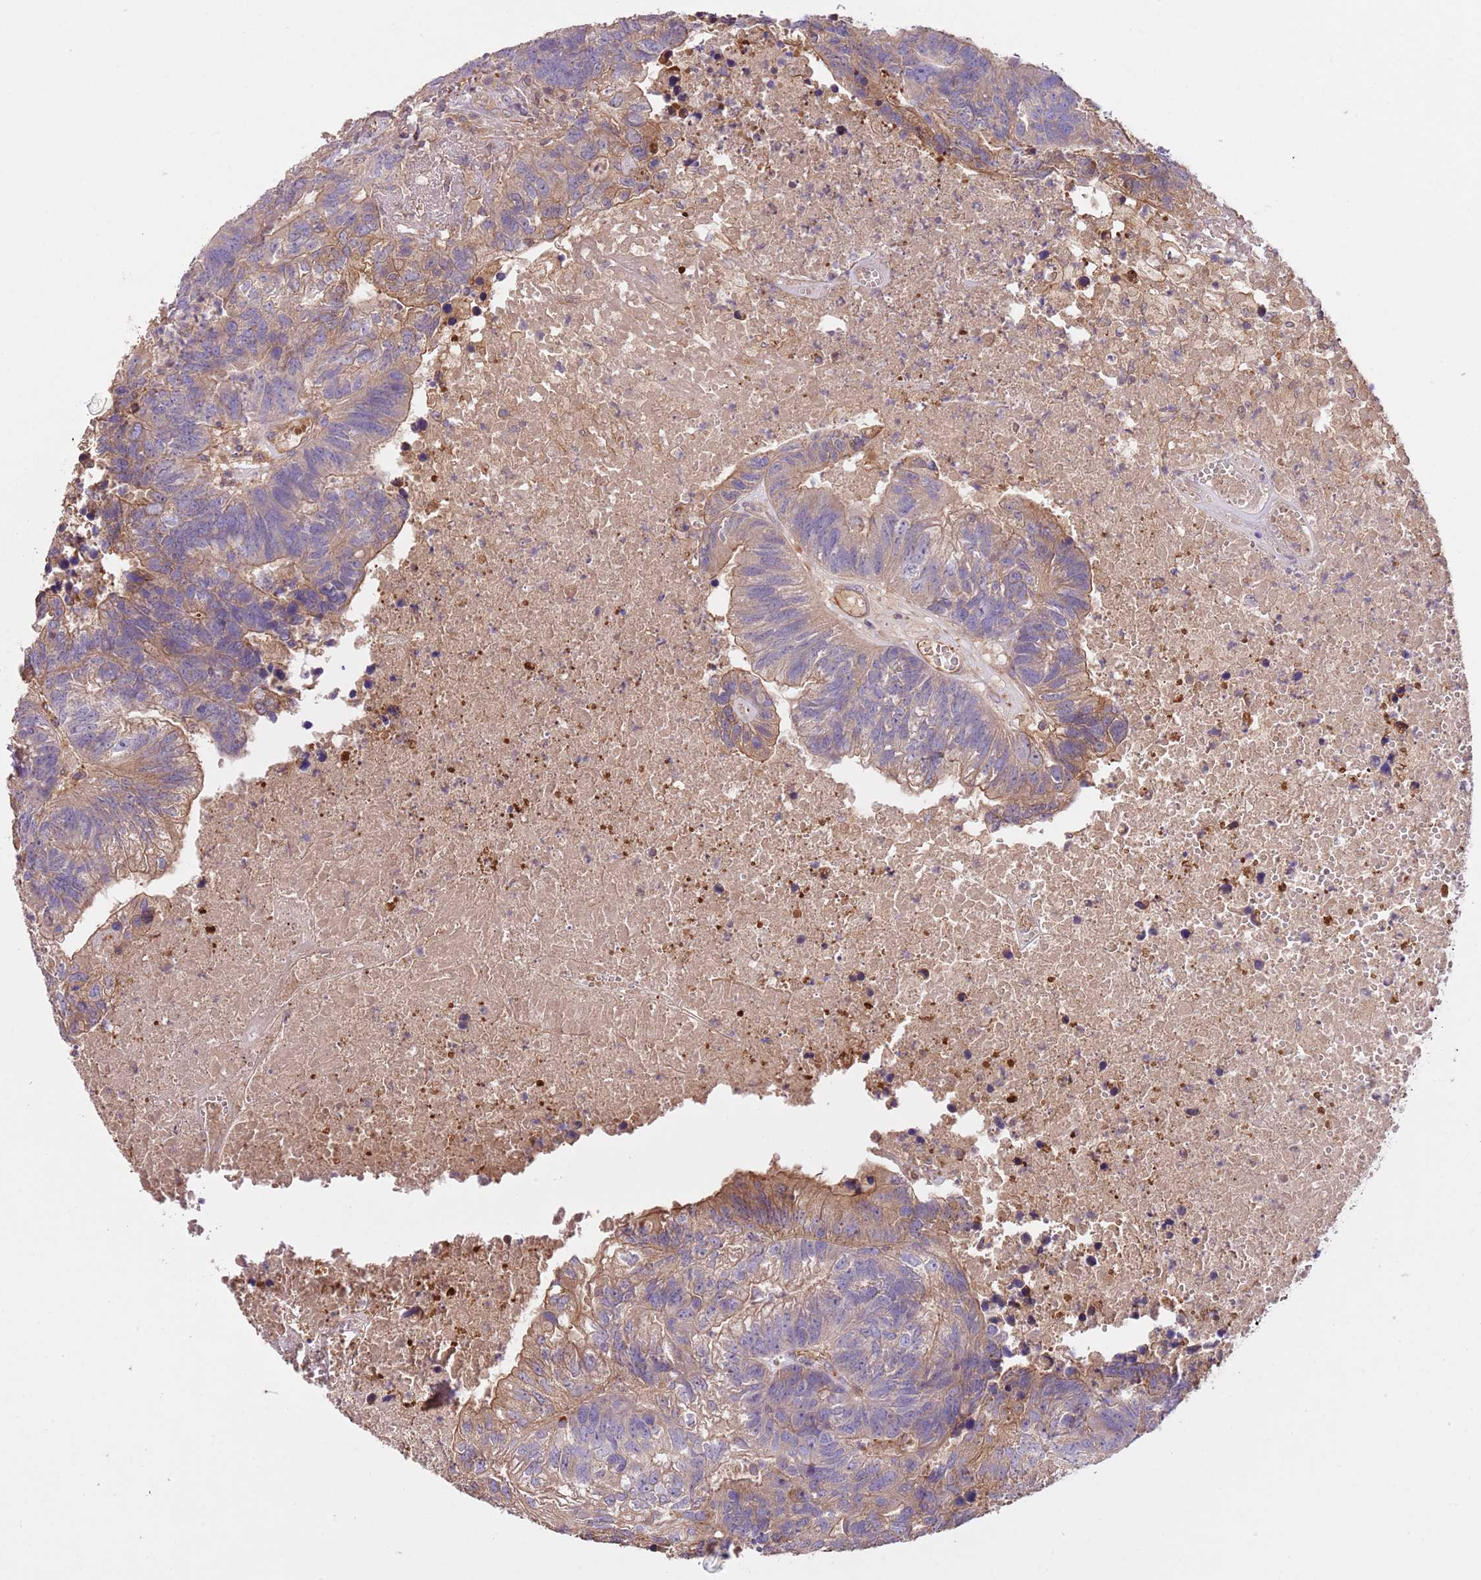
{"staining": {"intensity": "moderate", "quantity": ">75%", "location": "cytoplasmic/membranous"}, "tissue": "colorectal cancer", "cell_type": "Tumor cells", "image_type": "cancer", "snomed": [{"axis": "morphology", "description": "Adenocarcinoma, NOS"}, {"axis": "topography", "description": "Colon"}], "caption": "Protein staining by immunohistochemistry shows moderate cytoplasmic/membranous expression in approximately >75% of tumor cells in colorectal adenocarcinoma. Using DAB (3,3'-diaminobenzidine) (brown) and hematoxylin (blue) stains, captured at high magnification using brightfield microscopy.", "gene": "FAM89B", "patient": {"sex": "female", "age": 48}}